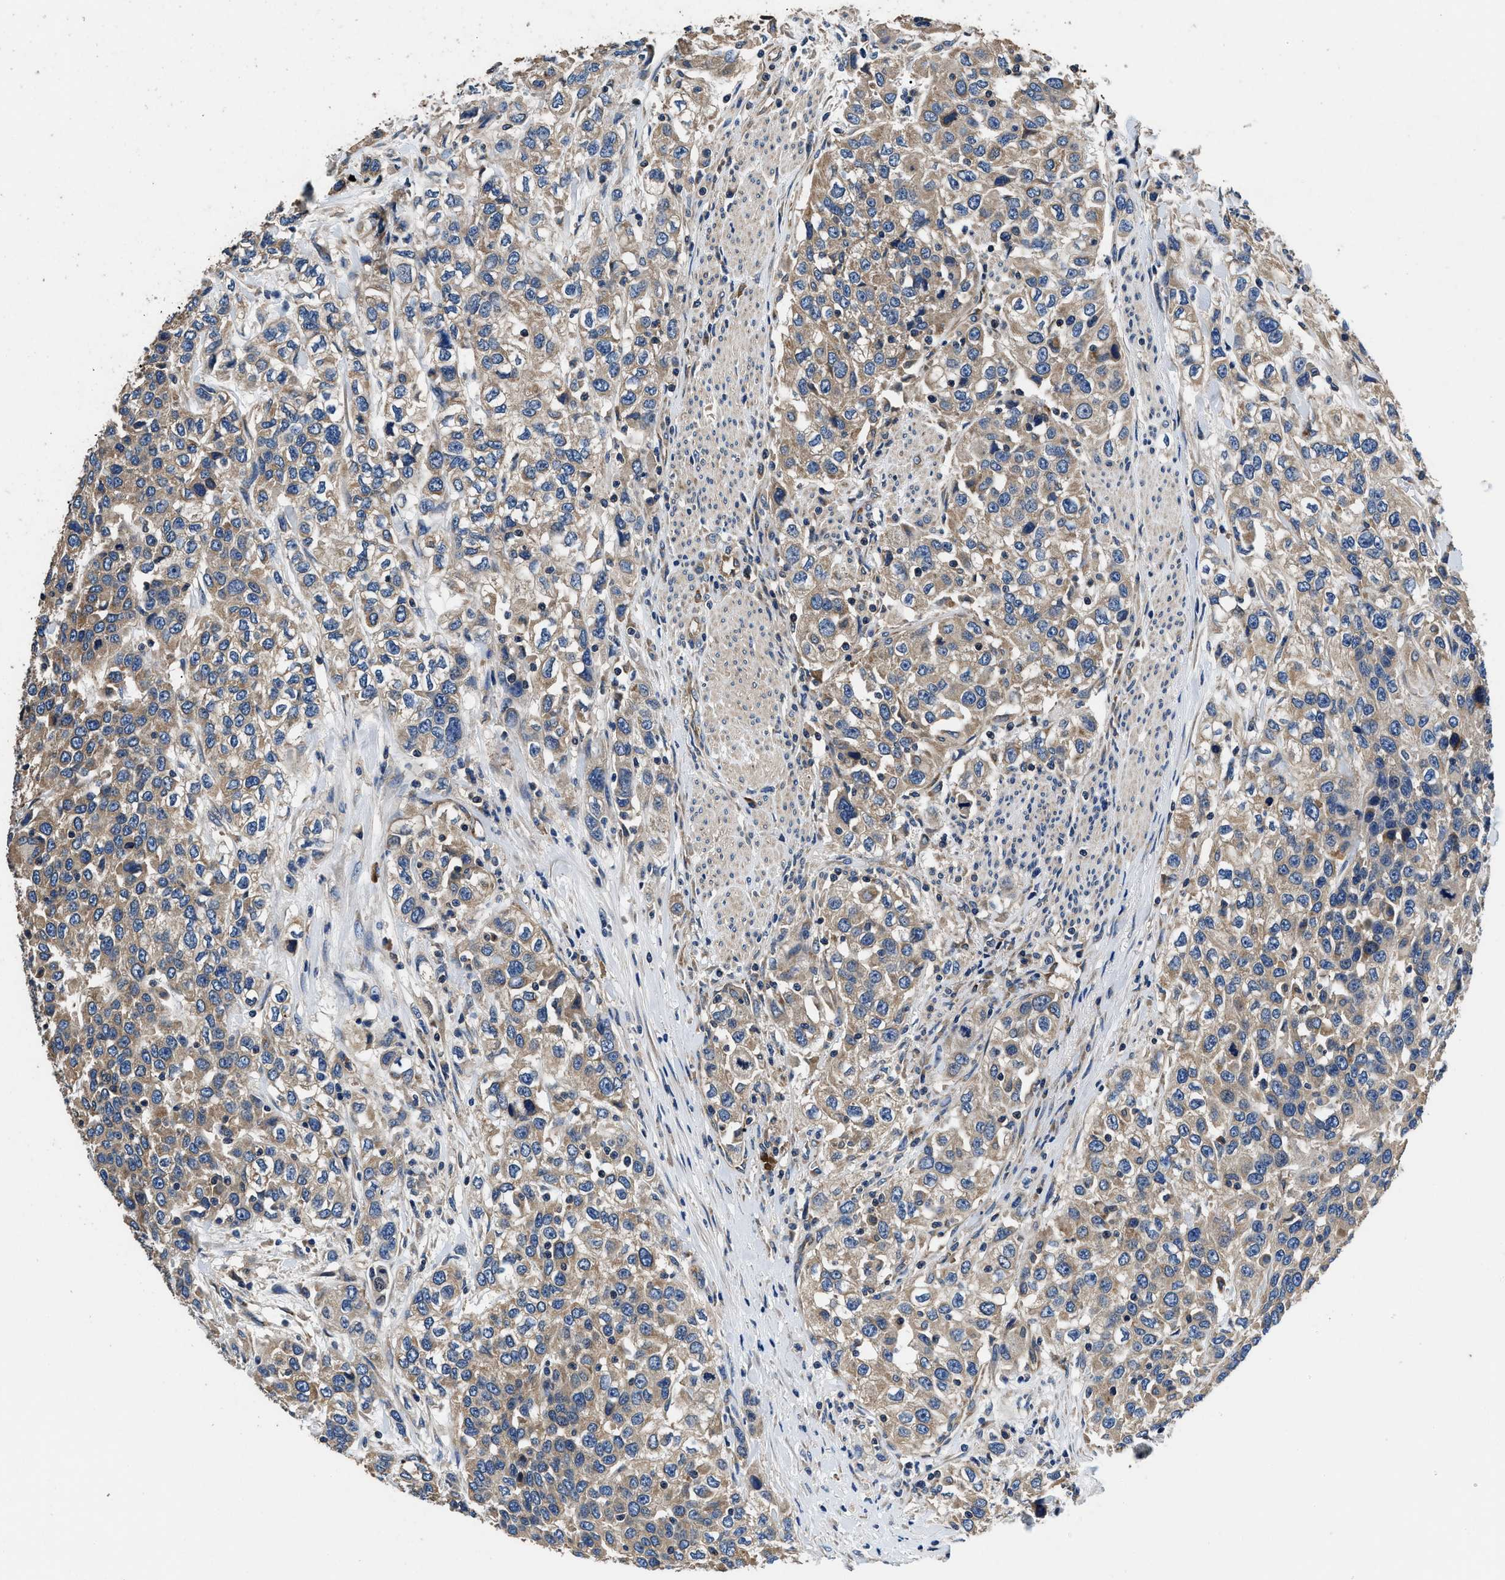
{"staining": {"intensity": "moderate", "quantity": ">75%", "location": "cytoplasmic/membranous"}, "tissue": "urothelial cancer", "cell_type": "Tumor cells", "image_type": "cancer", "snomed": [{"axis": "morphology", "description": "Urothelial carcinoma, High grade"}, {"axis": "topography", "description": "Urinary bladder"}], "caption": "A histopathology image of high-grade urothelial carcinoma stained for a protein shows moderate cytoplasmic/membranous brown staining in tumor cells. The staining is performed using DAB (3,3'-diaminobenzidine) brown chromogen to label protein expression. The nuclei are counter-stained blue using hematoxylin.", "gene": "DHRS7B", "patient": {"sex": "female", "age": 80}}